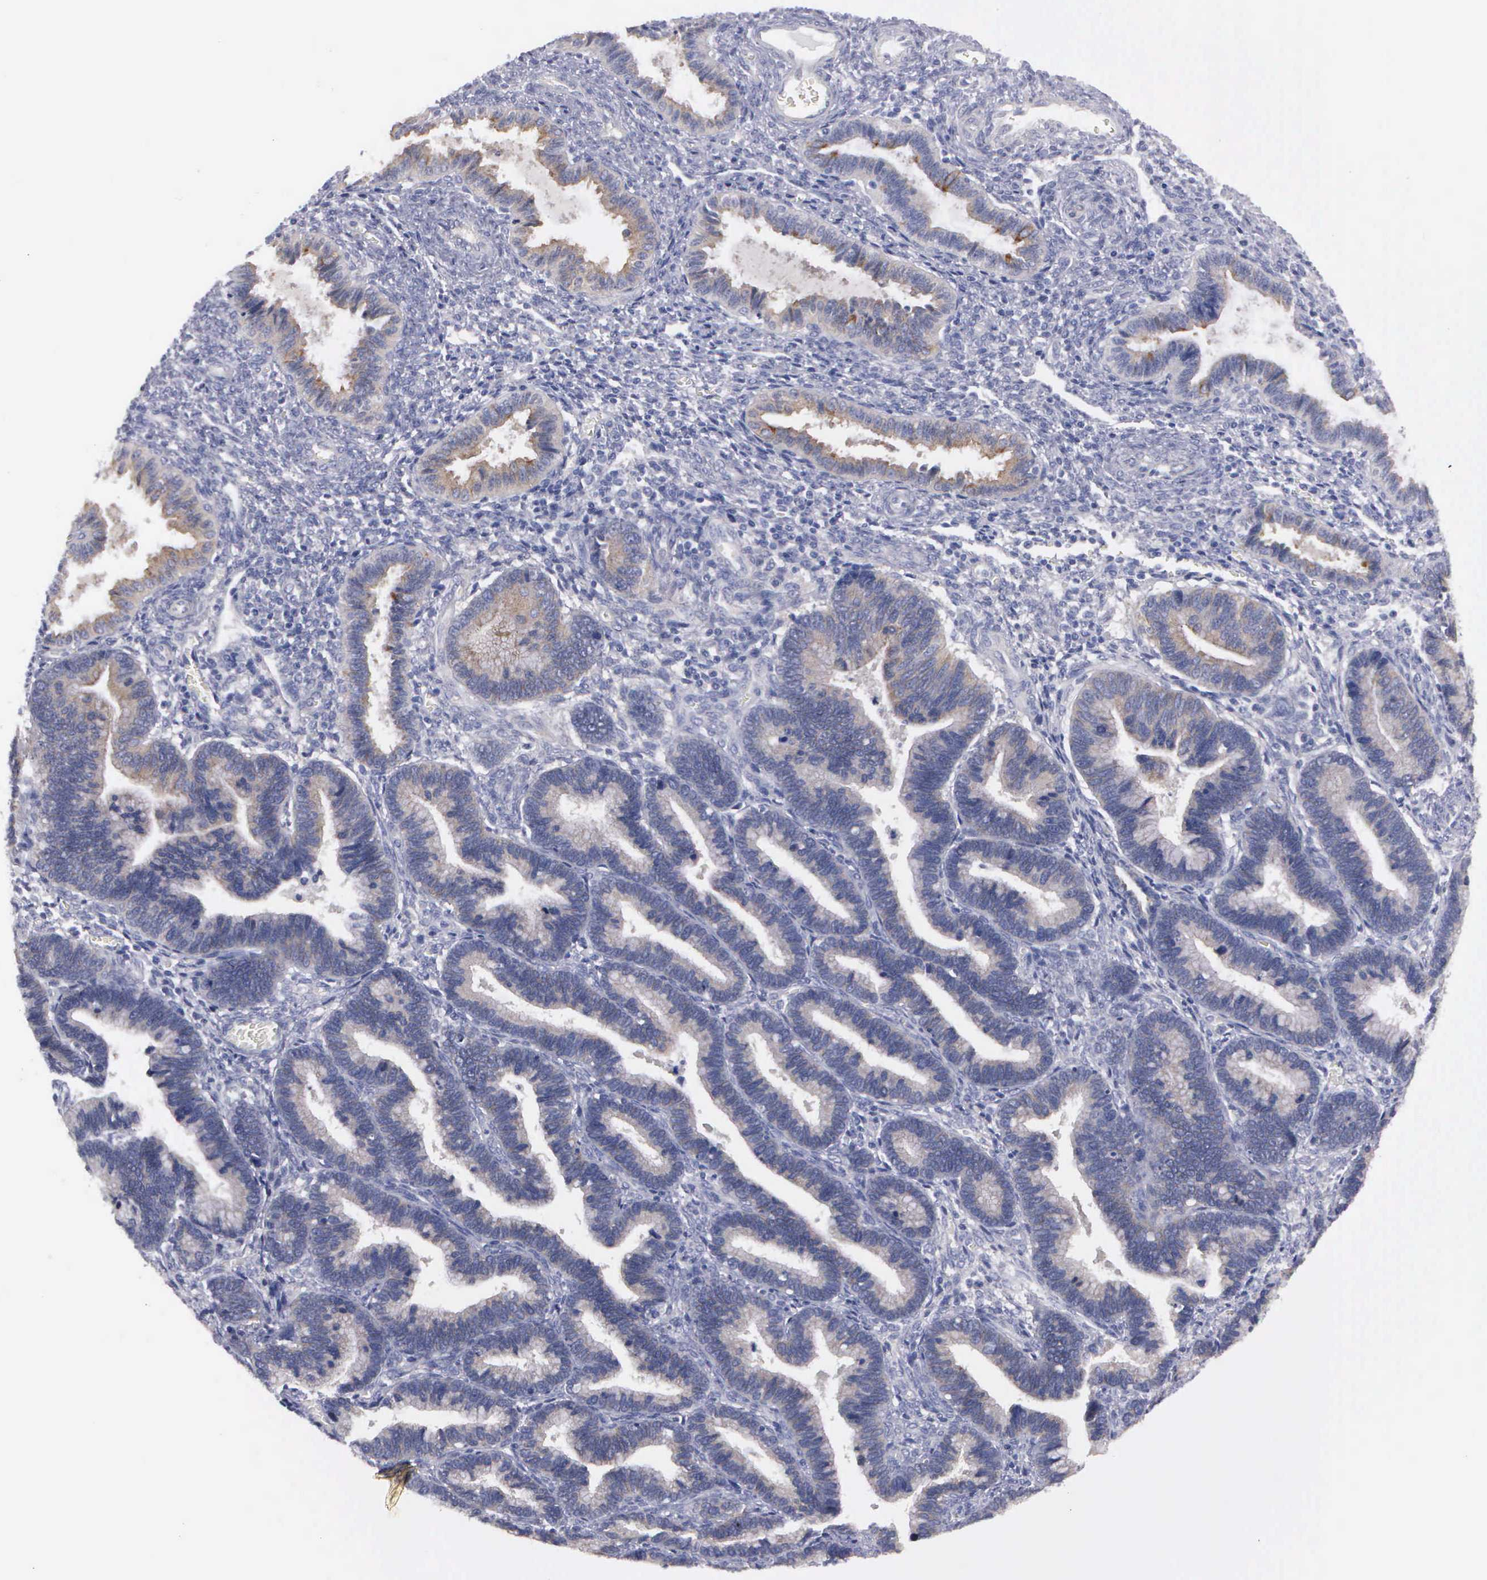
{"staining": {"intensity": "negative", "quantity": "none", "location": "none"}, "tissue": "endometrium", "cell_type": "Cells in endometrial stroma", "image_type": "normal", "snomed": [{"axis": "morphology", "description": "Normal tissue, NOS"}, {"axis": "topography", "description": "Endometrium"}], "caption": "Cells in endometrial stroma are negative for protein expression in unremarkable human endometrium. Nuclei are stained in blue.", "gene": "CEP170B", "patient": {"sex": "female", "age": 36}}